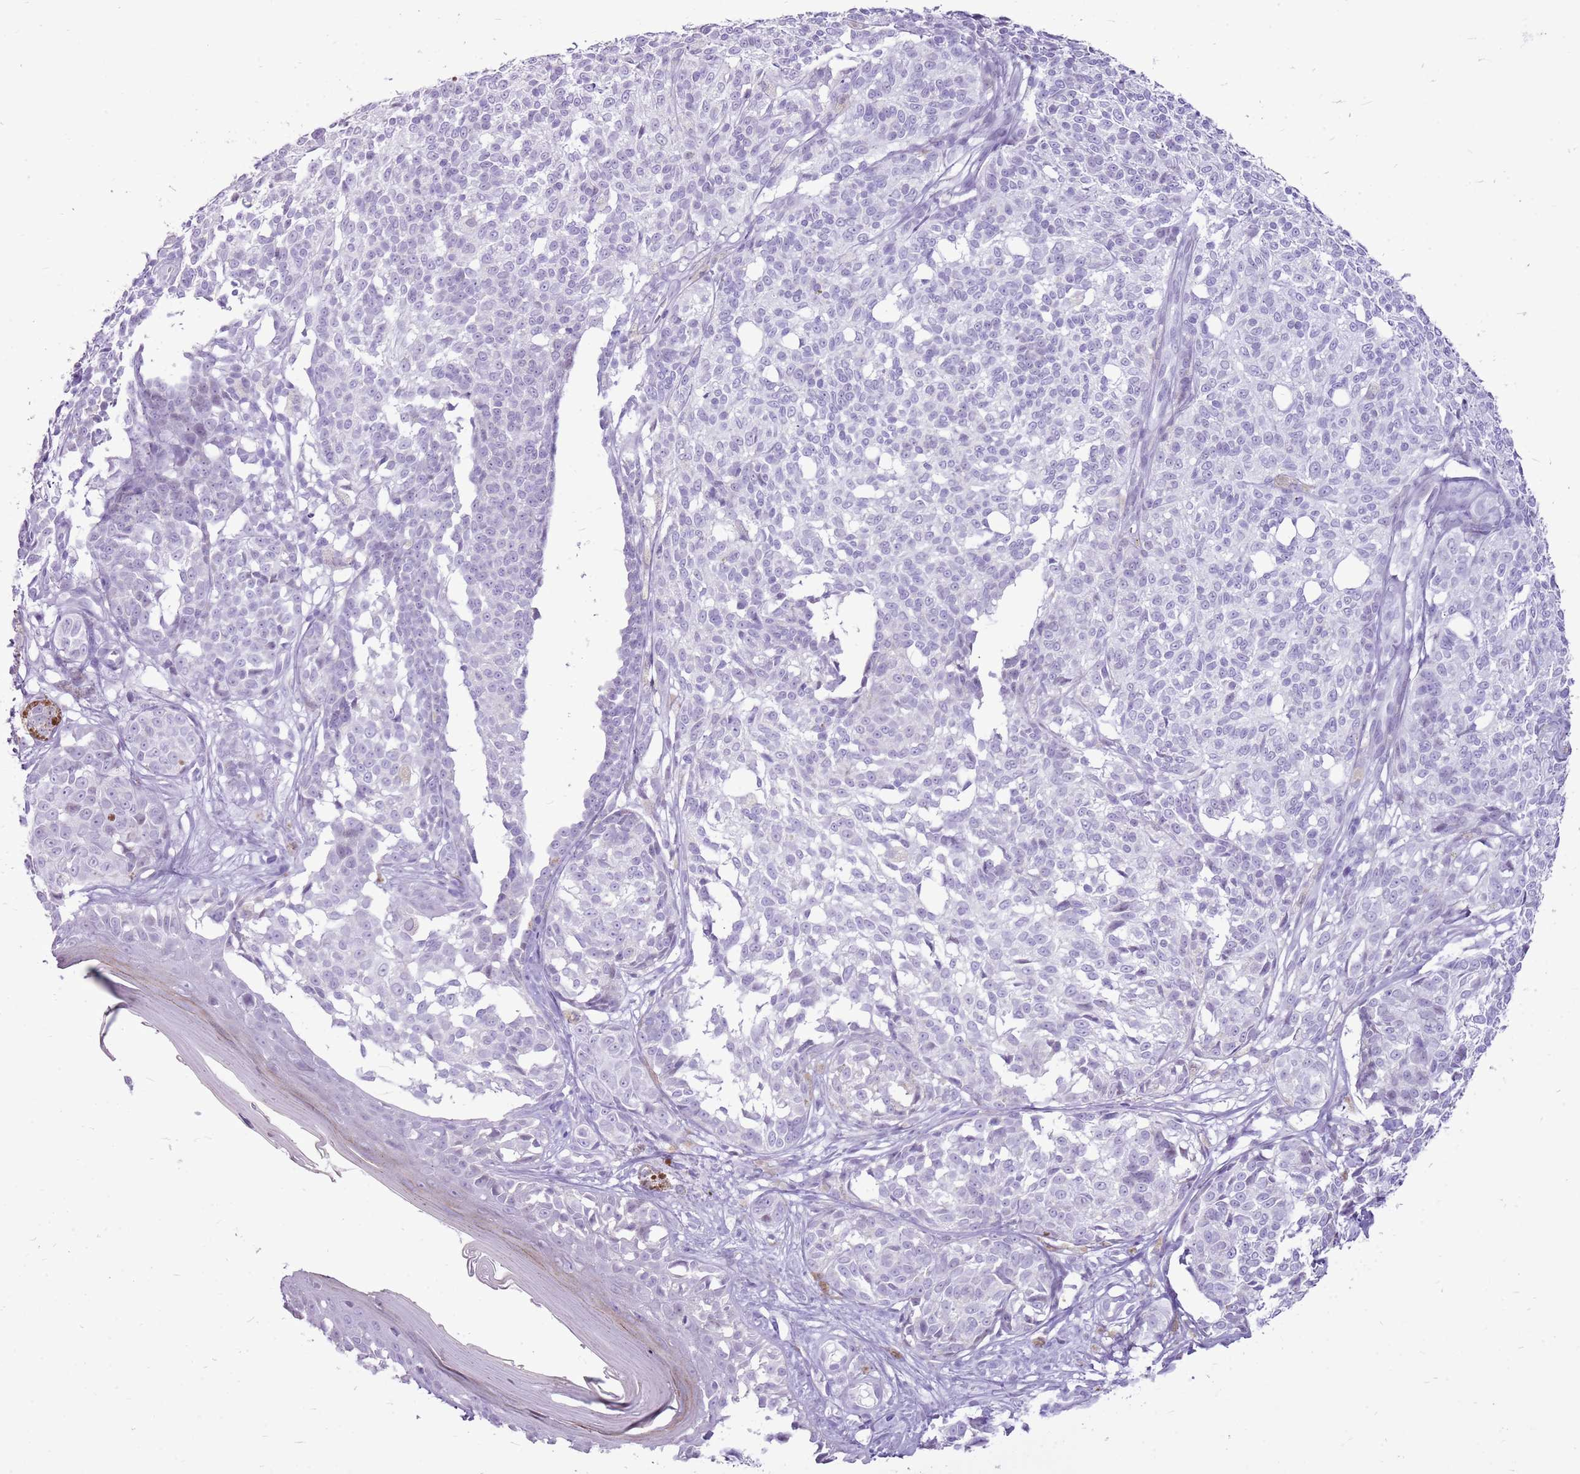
{"staining": {"intensity": "negative", "quantity": "none", "location": "none"}, "tissue": "melanoma", "cell_type": "Tumor cells", "image_type": "cancer", "snomed": [{"axis": "morphology", "description": "Malignant melanoma, NOS"}, {"axis": "topography", "description": "Skin of upper extremity"}], "caption": "Malignant melanoma was stained to show a protein in brown. There is no significant positivity in tumor cells.", "gene": "RPL3L", "patient": {"sex": "male", "age": 40}}